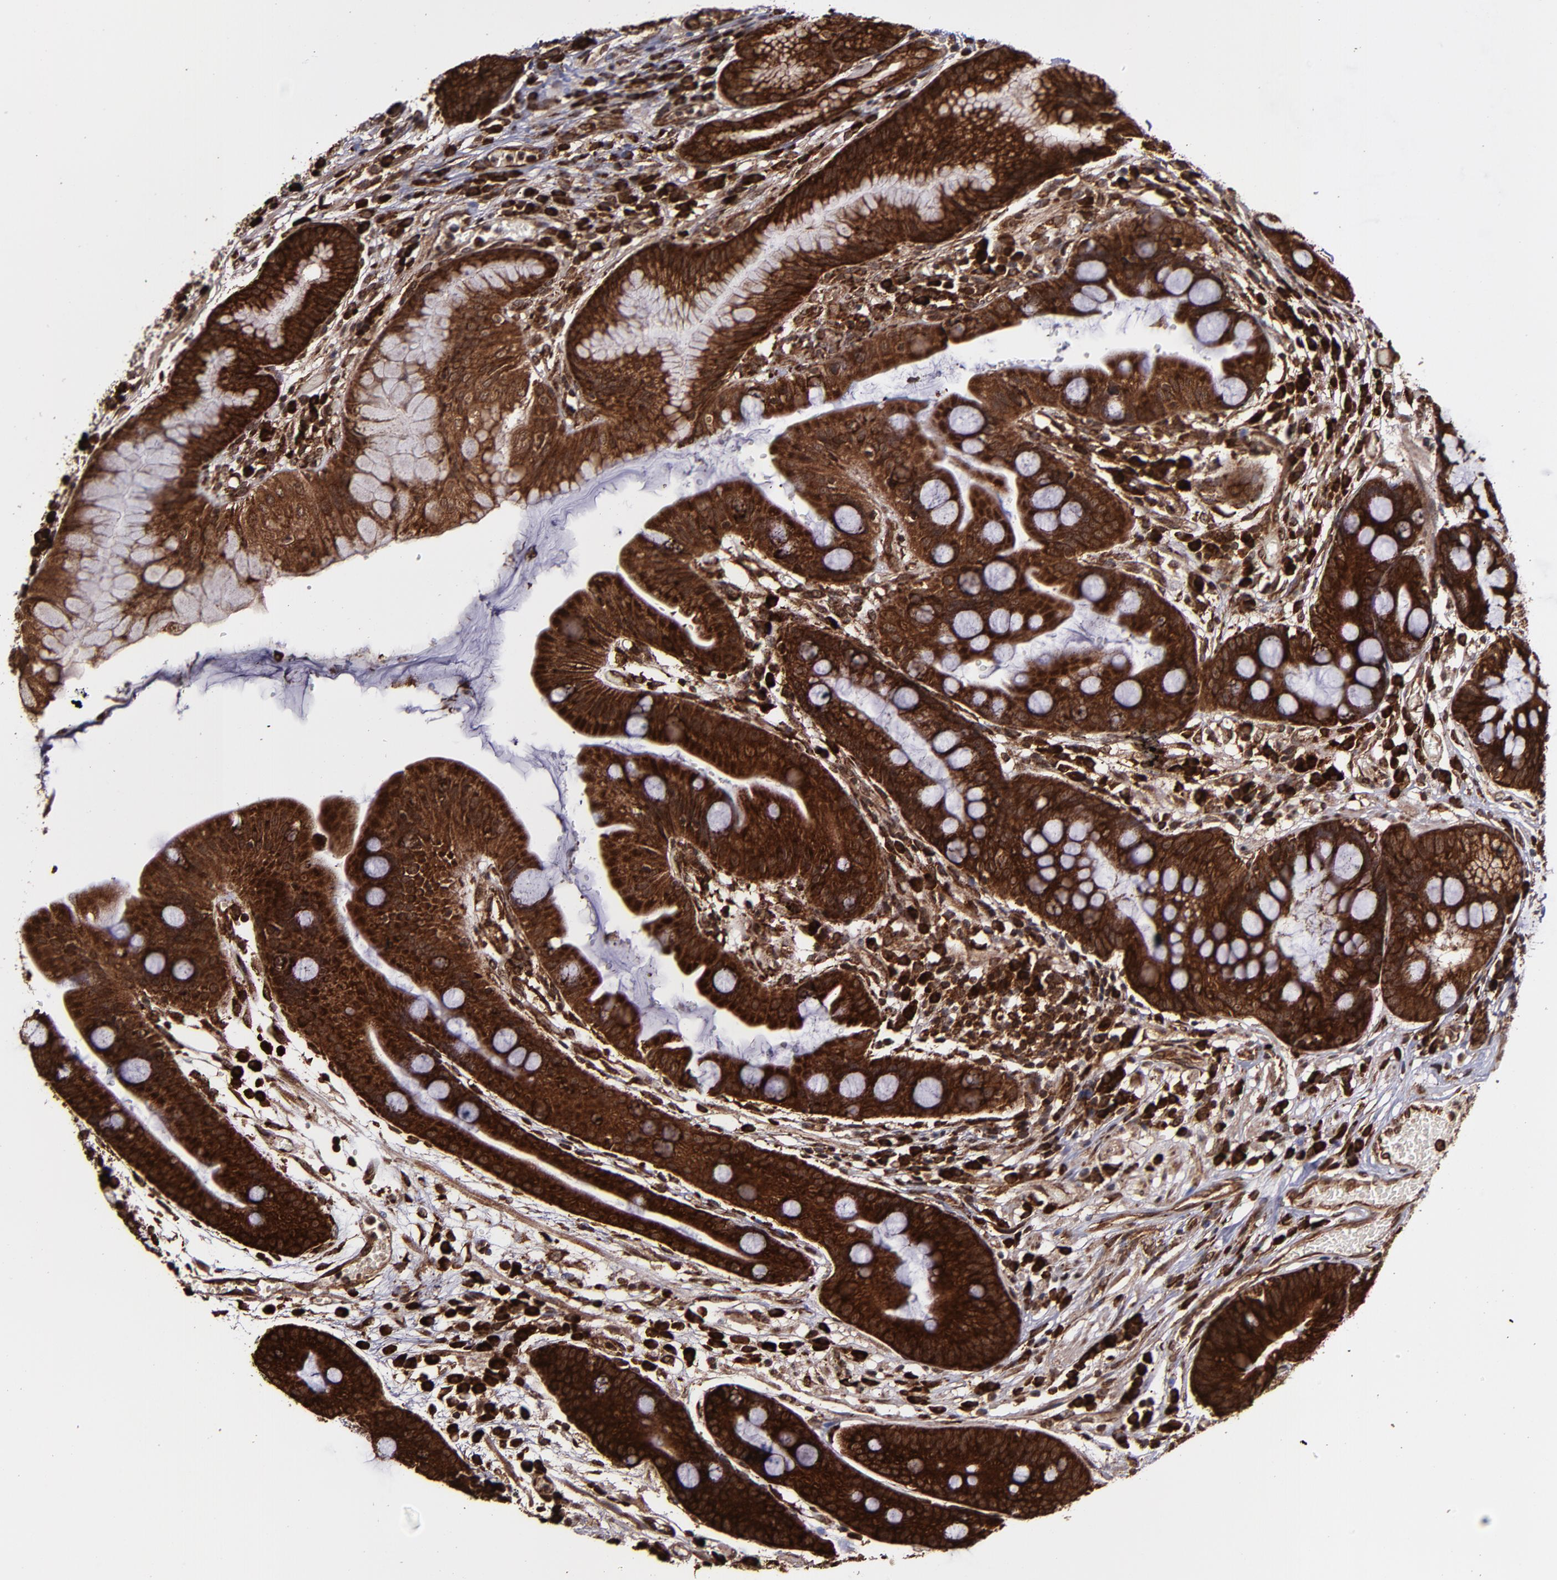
{"staining": {"intensity": "strong", "quantity": ">75%", "location": "cytoplasmic/membranous,nuclear"}, "tissue": "stomach", "cell_type": "Glandular cells", "image_type": "normal", "snomed": [{"axis": "morphology", "description": "Normal tissue, NOS"}, {"axis": "morphology", "description": "Inflammation, NOS"}, {"axis": "topography", "description": "Stomach, lower"}], "caption": "Protein staining of normal stomach reveals strong cytoplasmic/membranous,nuclear positivity in approximately >75% of glandular cells. The staining is performed using DAB brown chromogen to label protein expression. The nuclei are counter-stained blue using hematoxylin.", "gene": "EIF4ENIF1", "patient": {"sex": "male", "age": 59}}